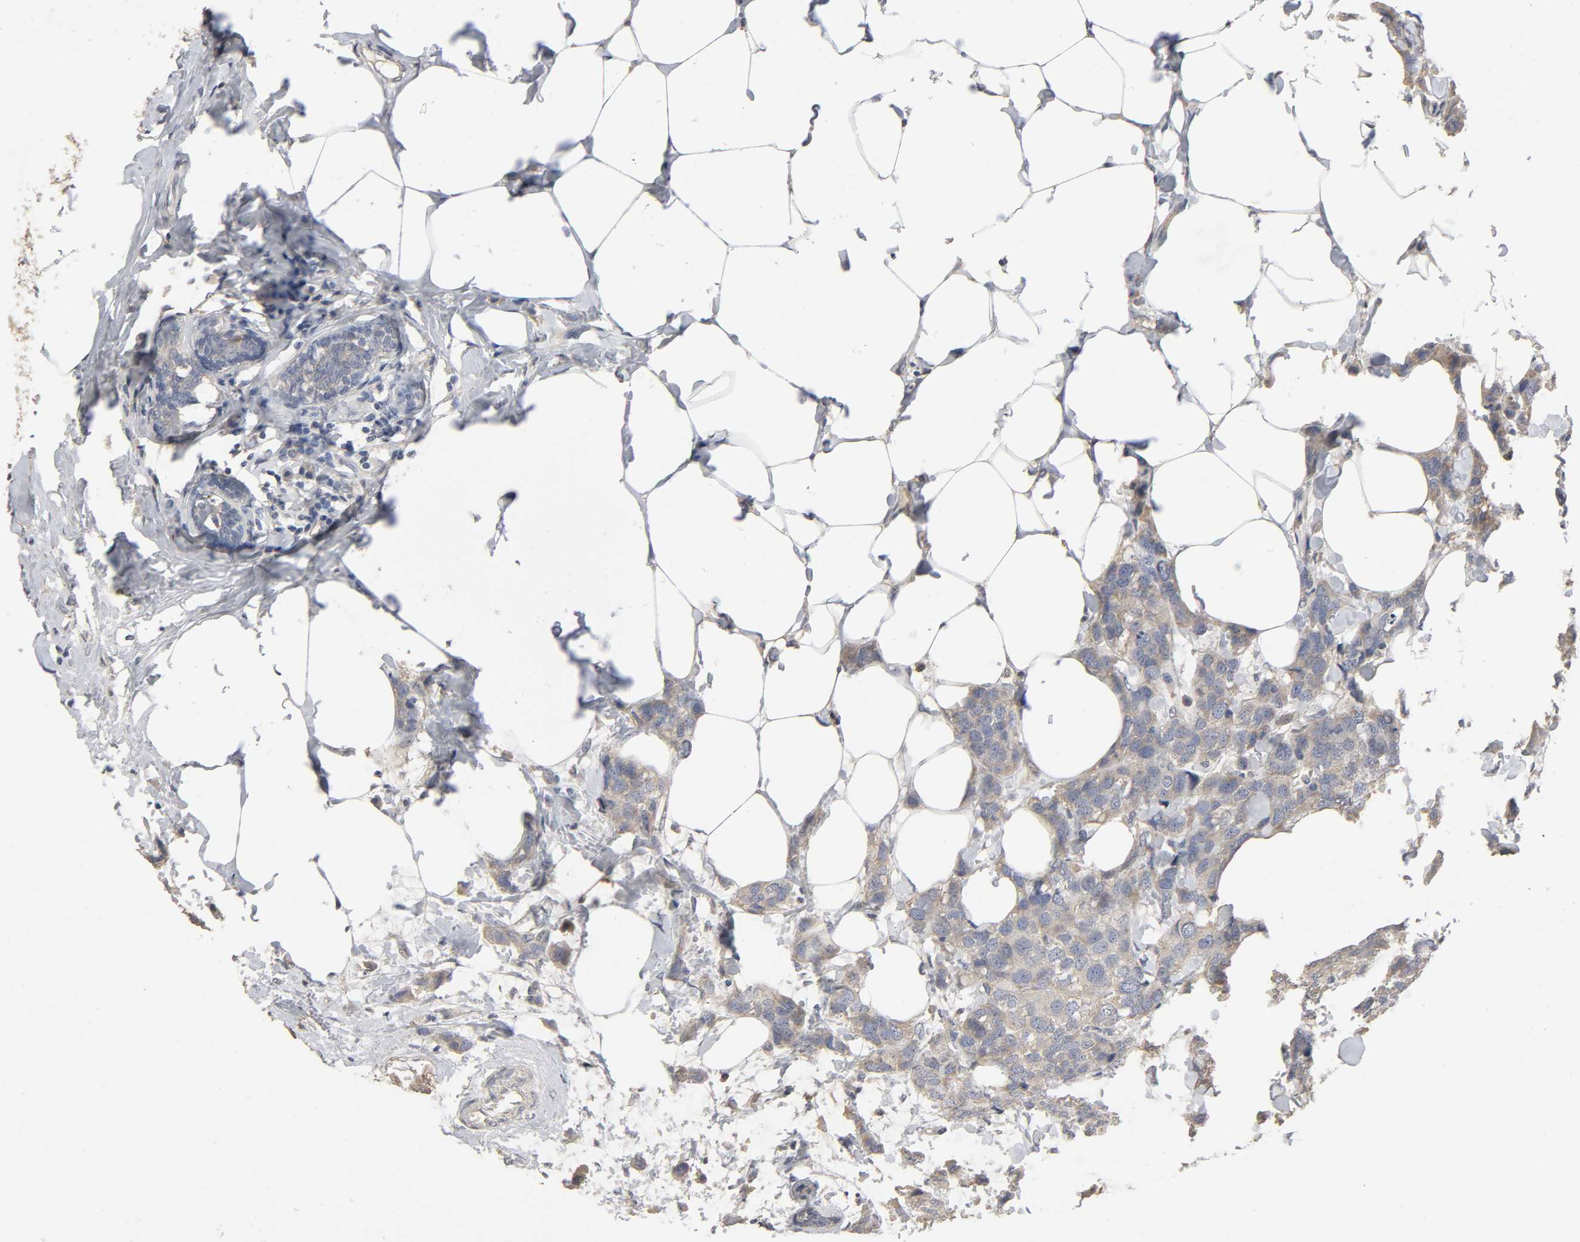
{"staining": {"intensity": "weak", "quantity": ">75%", "location": "cytoplasmic/membranous"}, "tissue": "breast cancer", "cell_type": "Tumor cells", "image_type": "cancer", "snomed": [{"axis": "morphology", "description": "Normal tissue, NOS"}, {"axis": "morphology", "description": "Duct carcinoma"}, {"axis": "topography", "description": "Breast"}], "caption": "Protein staining by immunohistochemistry (IHC) shows weak cytoplasmic/membranous expression in approximately >75% of tumor cells in breast cancer (invasive ductal carcinoma). (Brightfield microscopy of DAB IHC at high magnification).", "gene": "SLC10A2", "patient": {"sex": "female", "age": 50}}